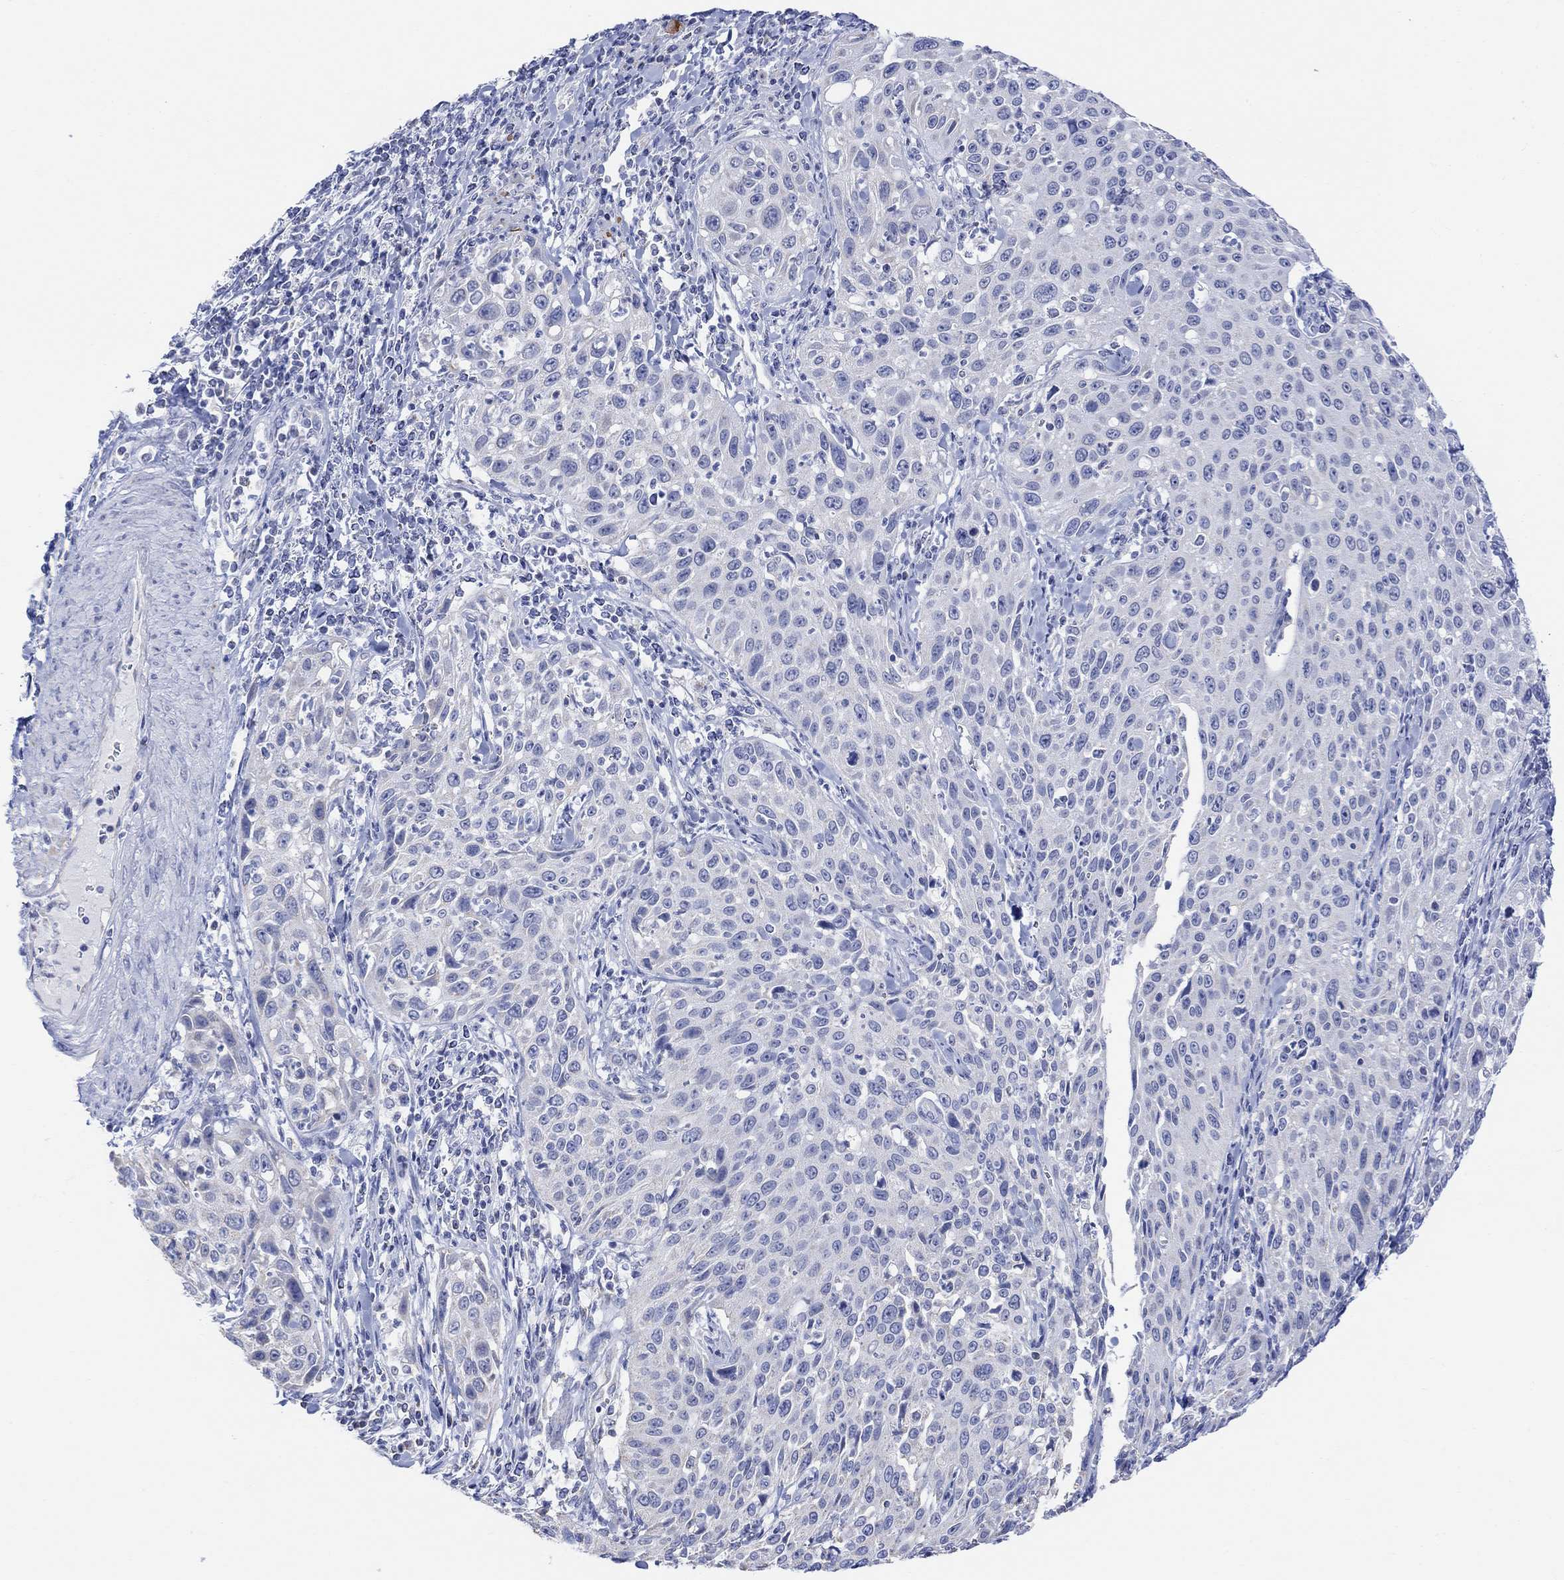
{"staining": {"intensity": "negative", "quantity": "none", "location": "none"}, "tissue": "cervical cancer", "cell_type": "Tumor cells", "image_type": "cancer", "snomed": [{"axis": "morphology", "description": "Squamous cell carcinoma, NOS"}, {"axis": "topography", "description": "Cervix"}], "caption": "A micrograph of cervical cancer stained for a protein demonstrates no brown staining in tumor cells.", "gene": "SYT12", "patient": {"sex": "female", "age": 26}}